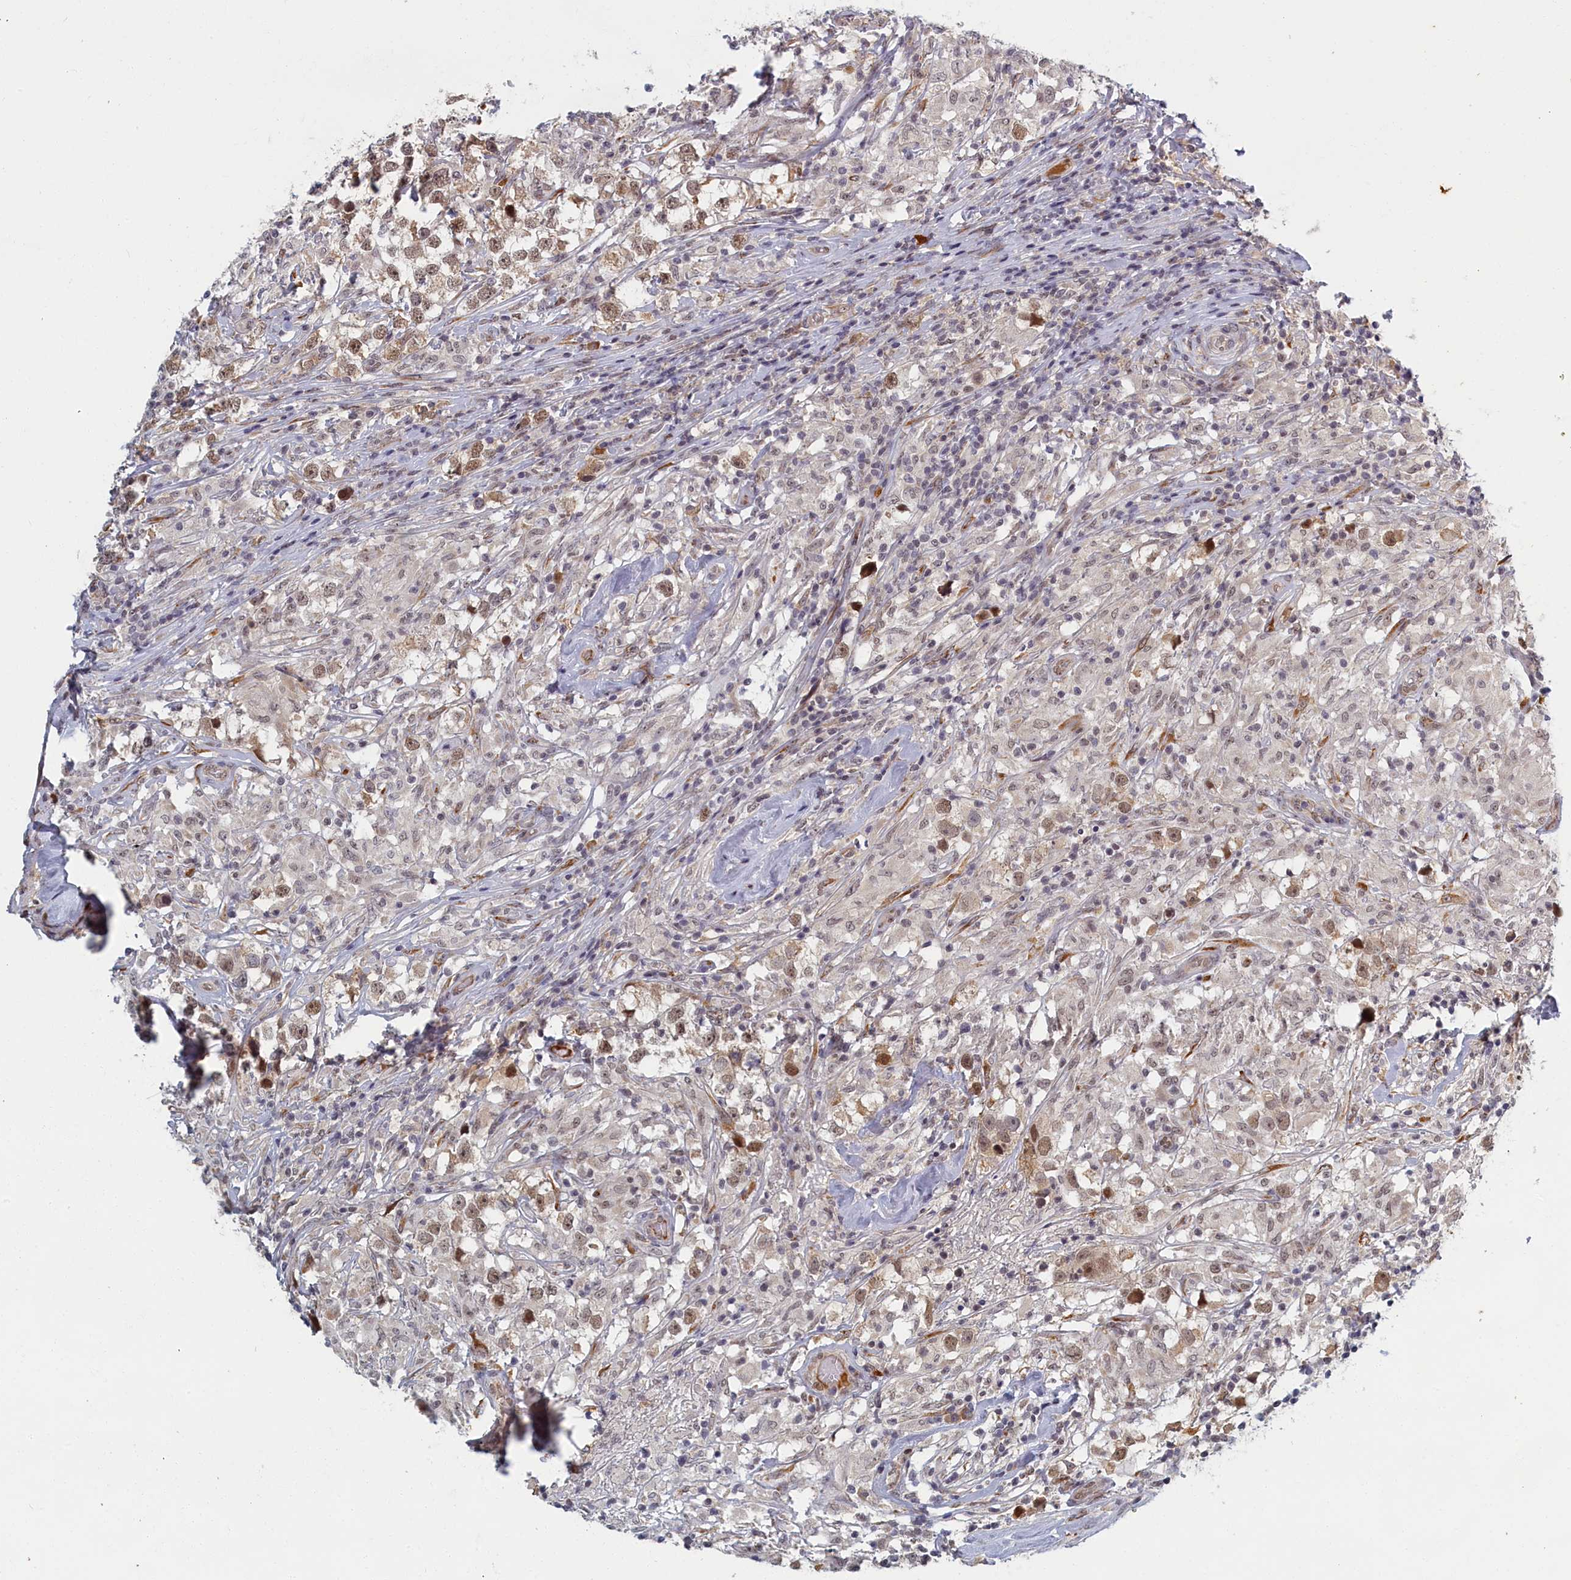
{"staining": {"intensity": "moderate", "quantity": "<25%", "location": "nuclear"}, "tissue": "testis cancer", "cell_type": "Tumor cells", "image_type": "cancer", "snomed": [{"axis": "morphology", "description": "Seminoma, NOS"}, {"axis": "topography", "description": "Testis"}], "caption": "Human testis seminoma stained for a protein (brown) shows moderate nuclear positive expression in about <25% of tumor cells.", "gene": "DNAJC17", "patient": {"sex": "male", "age": 46}}